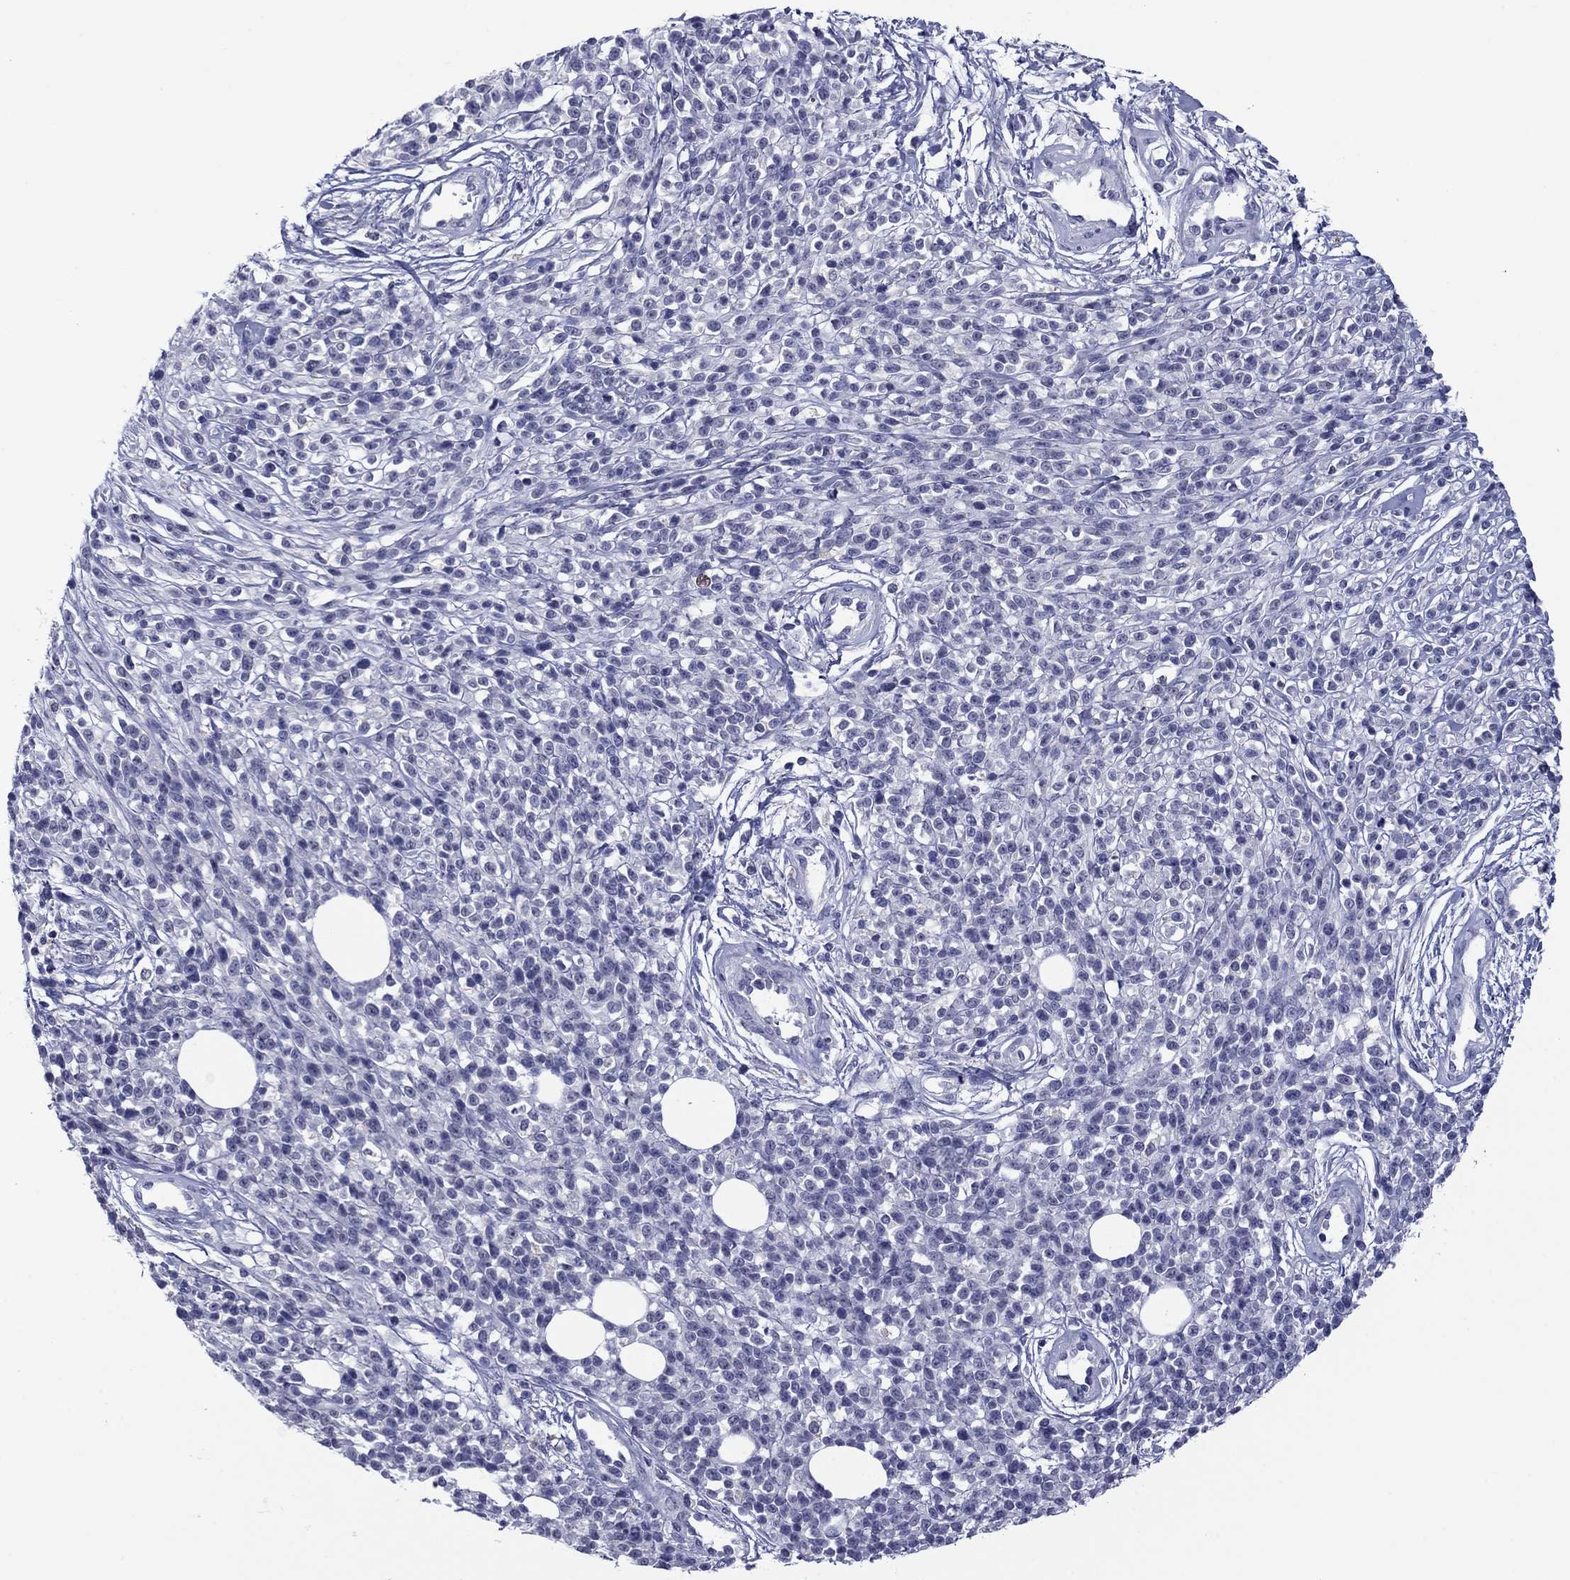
{"staining": {"intensity": "negative", "quantity": "none", "location": "none"}, "tissue": "melanoma", "cell_type": "Tumor cells", "image_type": "cancer", "snomed": [{"axis": "morphology", "description": "Malignant melanoma, NOS"}, {"axis": "topography", "description": "Skin"}, {"axis": "topography", "description": "Skin of trunk"}], "caption": "Malignant melanoma was stained to show a protein in brown. There is no significant expression in tumor cells.", "gene": "TCFL5", "patient": {"sex": "male", "age": 74}}